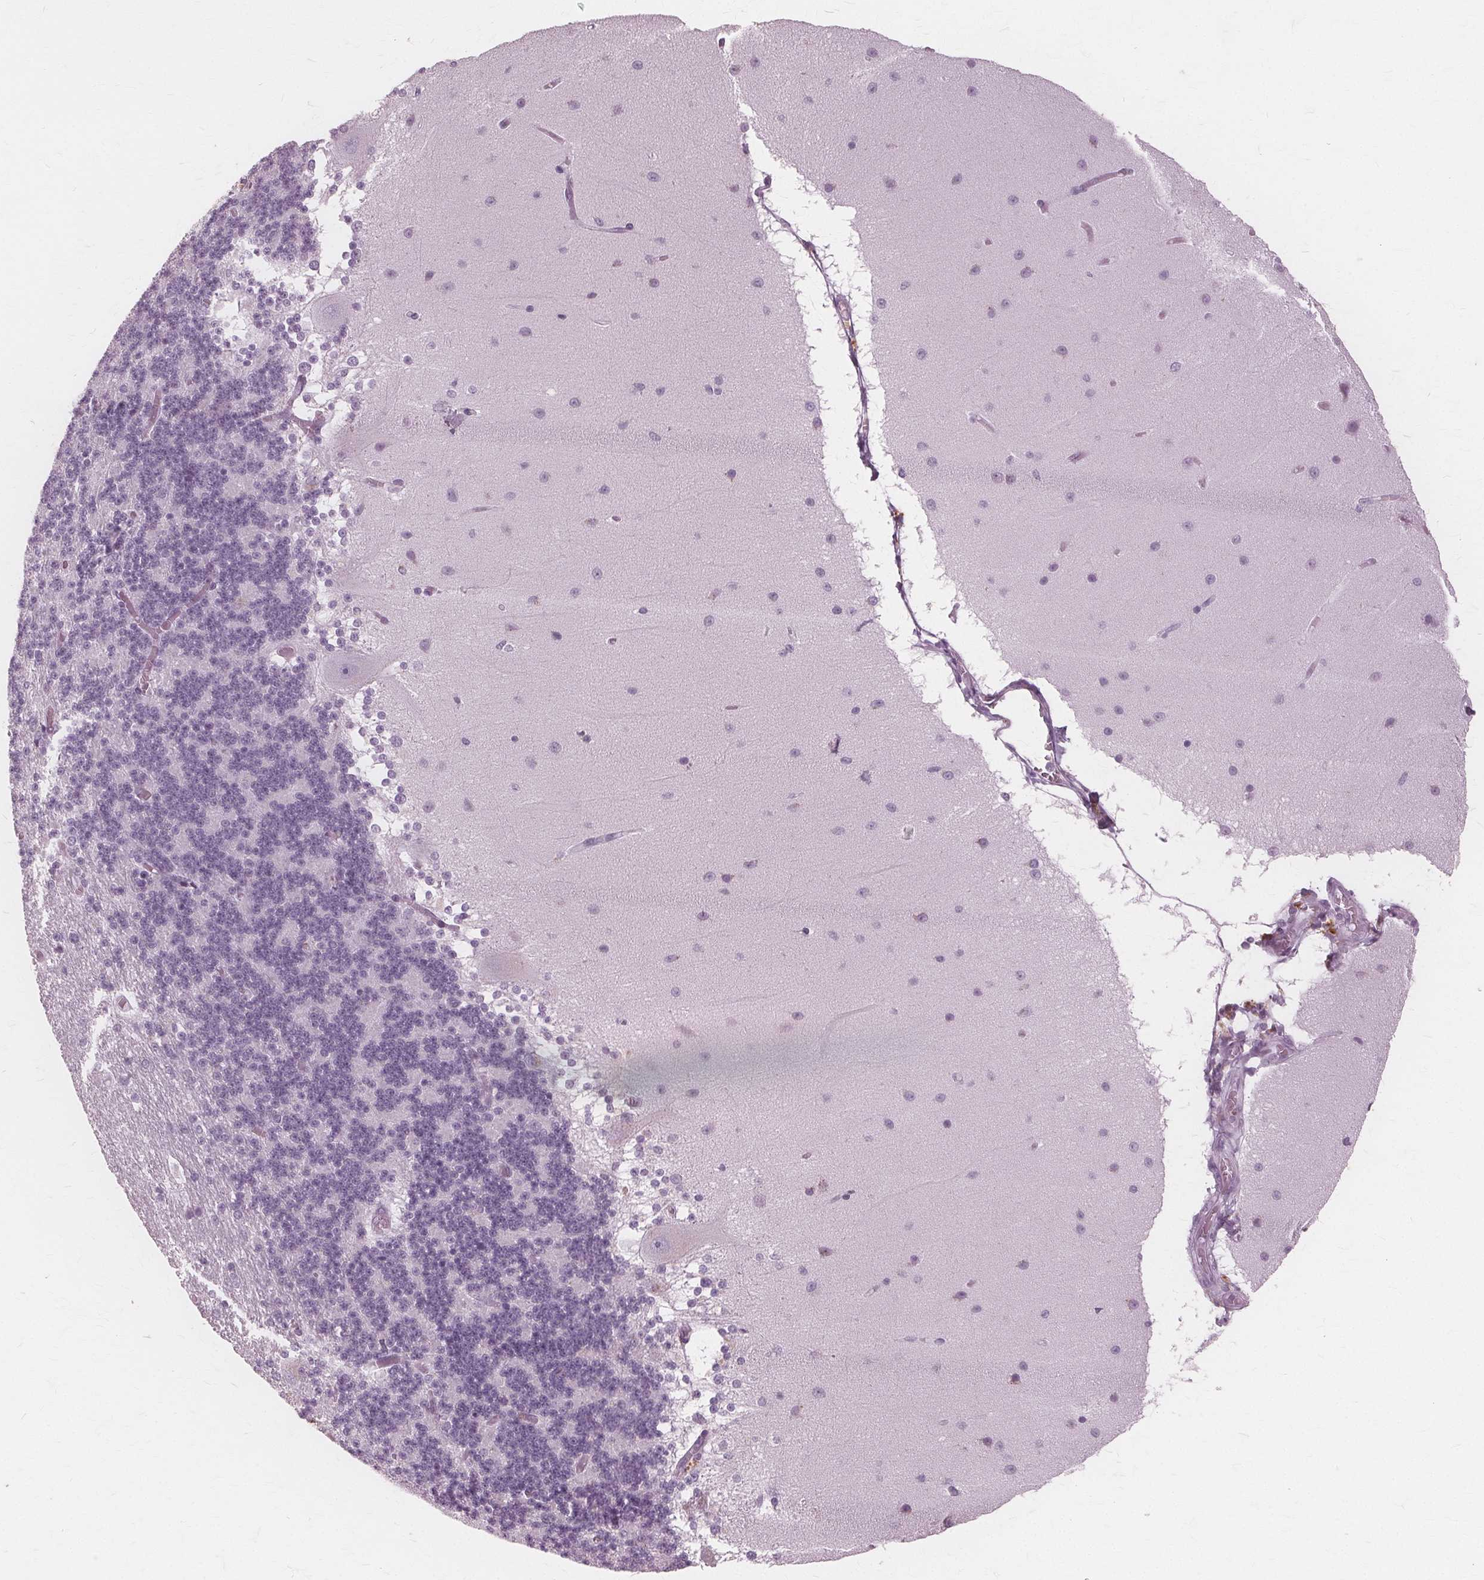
{"staining": {"intensity": "negative", "quantity": "none", "location": "none"}, "tissue": "cerebellum", "cell_type": "Cells in granular layer", "image_type": "normal", "snomed": [{"axis": "morphology", "description": "Normal tissue, NOS"}, {"axis": "topography", "description": "Cerebellum"}], "caption": "This is an immunohistochemistry micrograph of unremarkable cerebellum. There is no expression in cells in granular layer.", "gene": "DNASE2", "patient": {"sex": "female", "age": 54}}